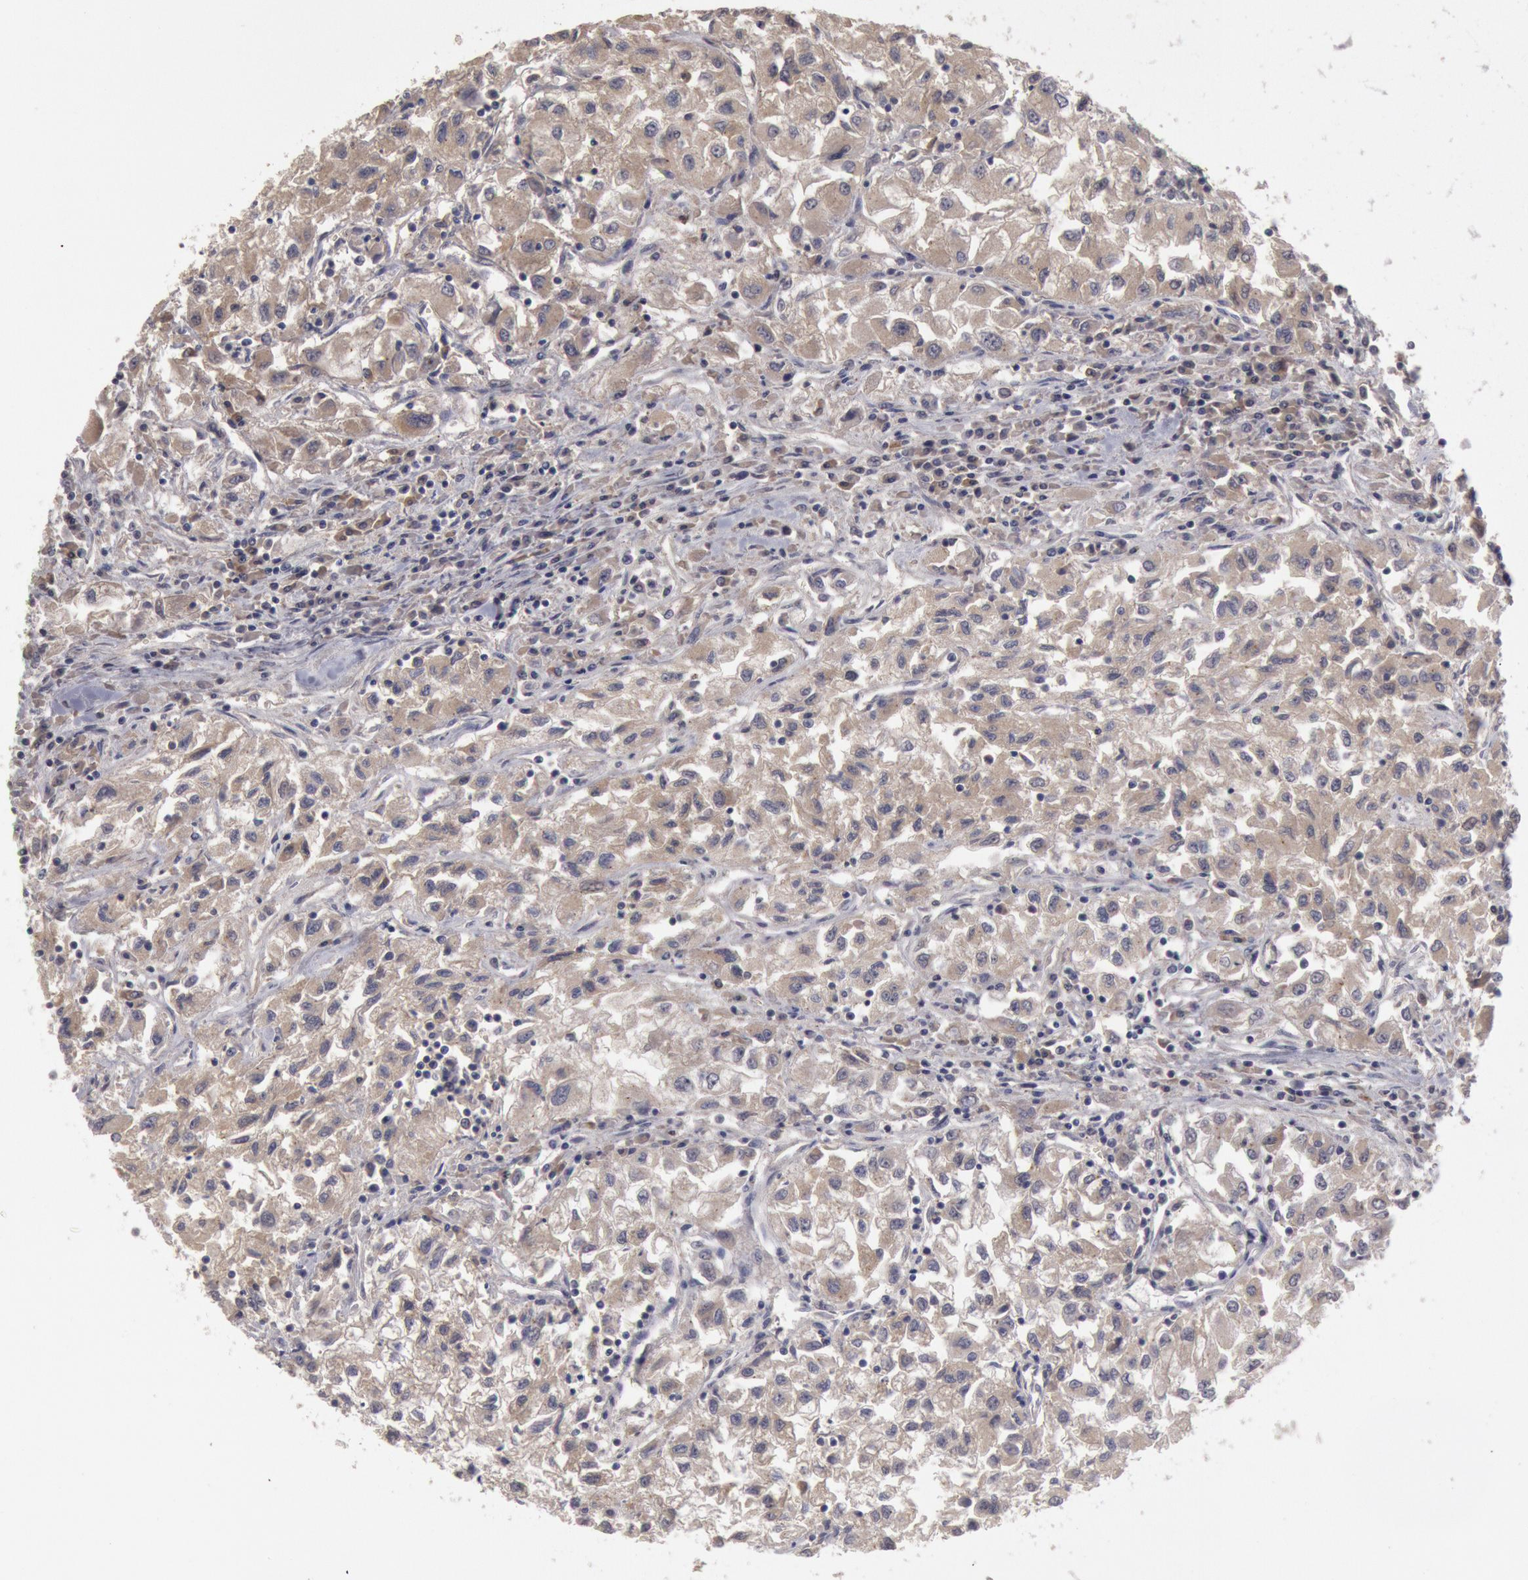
{"staining": {"intensity": "weak", "quantity": "25%-75%", "location": "cytoplasmic/membranous"}, "tissue": "renal cancer", "cell_type": "Tumor cells", "image_type": "cancer", "snomed": [{"axis": "morphology", "description": "Adenocarcinoma, NOS"}, {"axis": "topography", "description": "Kidney"}], "caption": "Renal adenocarcinoma tissue reveals weak cytoplasmic/membranous positivity in about 25%-75% of tumor cells, visualized by immunohistochemistry.", "gene": "ZFP36L1", "patient": {"sex": "male", "age": 59}}